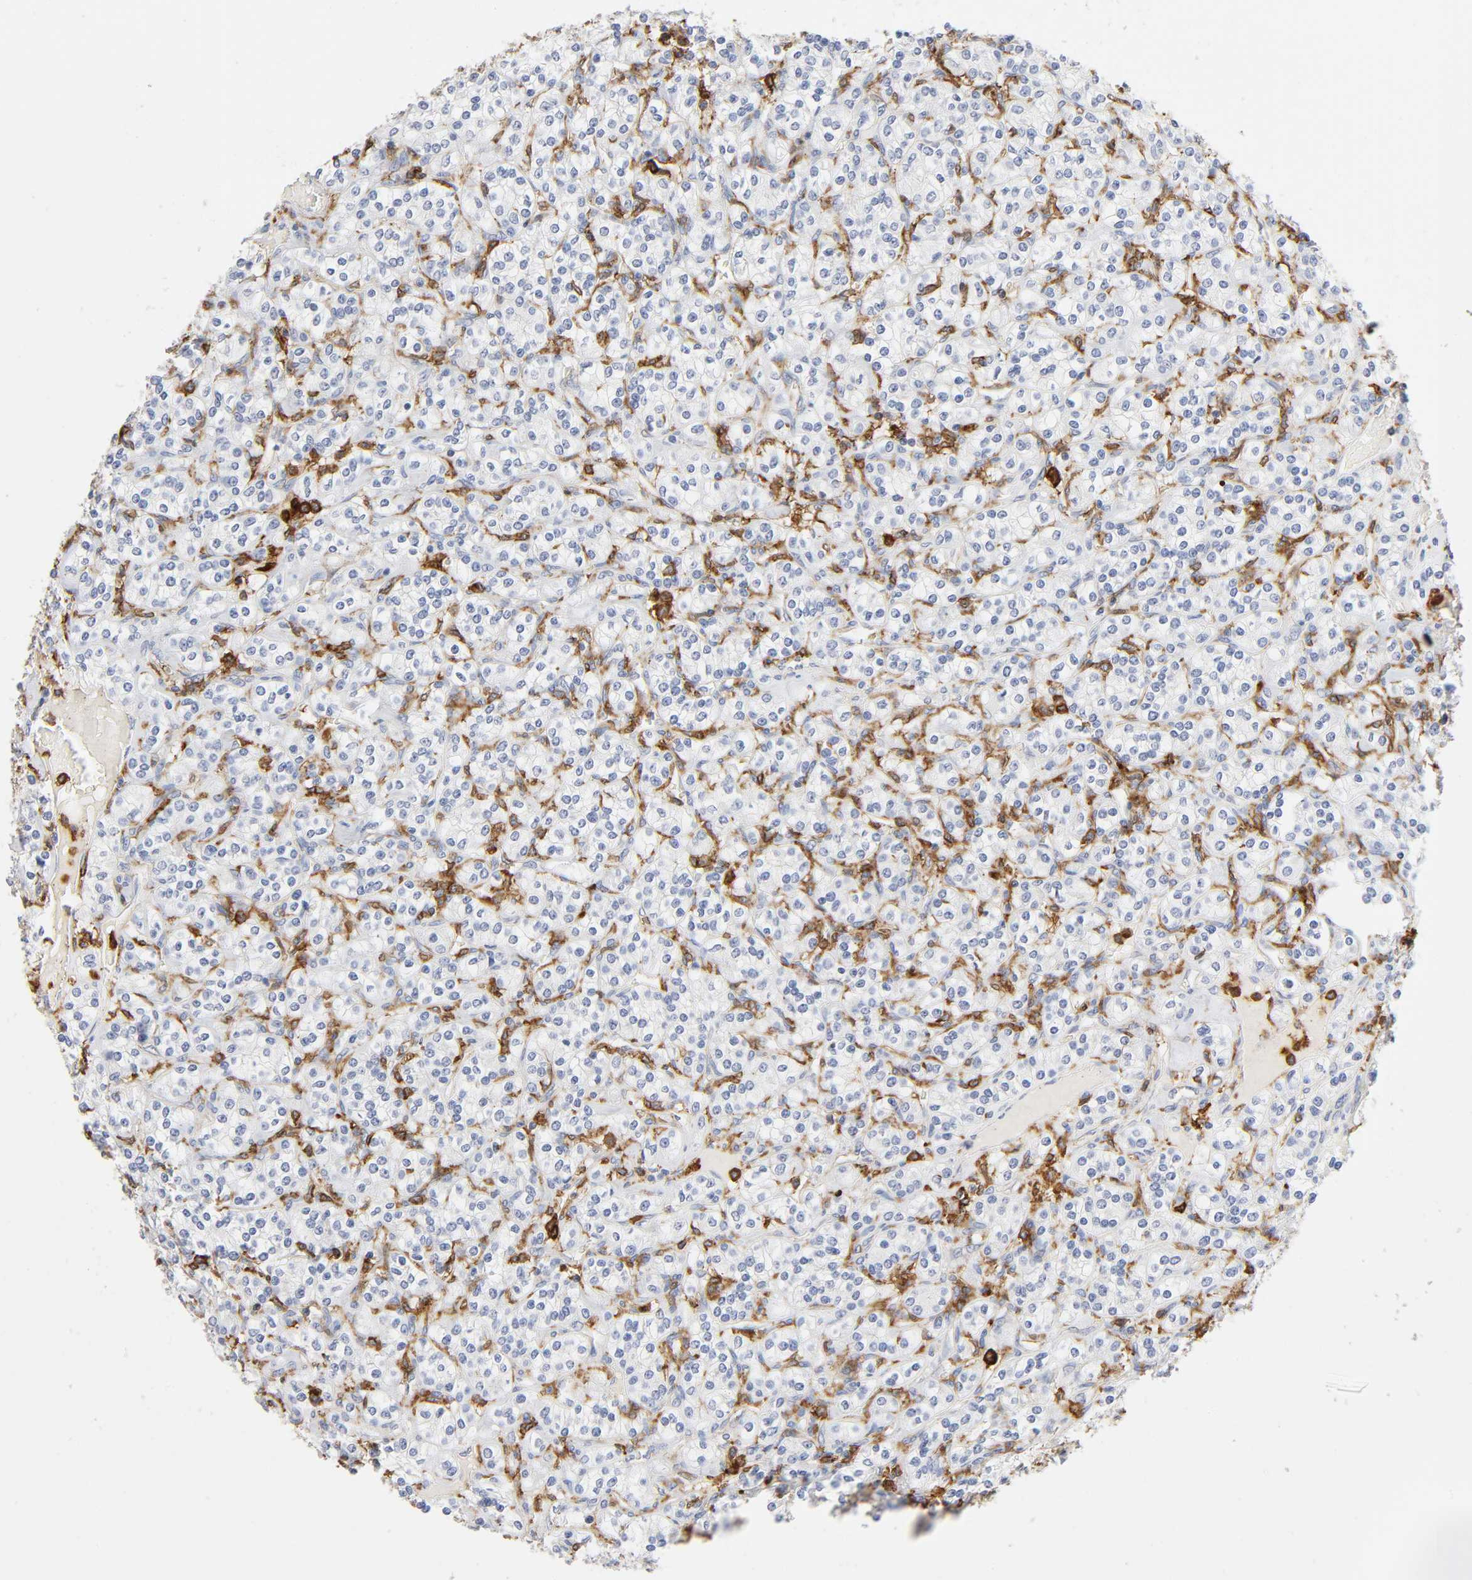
{"staining": {"intensity": "negative", "quantity": "none", "location": "none"}, "tissue": "renal cancer", "cell_type": "Tumor cells", "image_type": "cancer", "snomed": [{"axis": "morphology", "description": "Adenocarcinoma, NOS"}, {"axis": "topography", "description": "Kidney"}], "caption": "Tumor cells are negative for protein expression in human renal adenocarcinoma.", "gene": "LYN", "patient": {"sex": "male", "age": 77}}